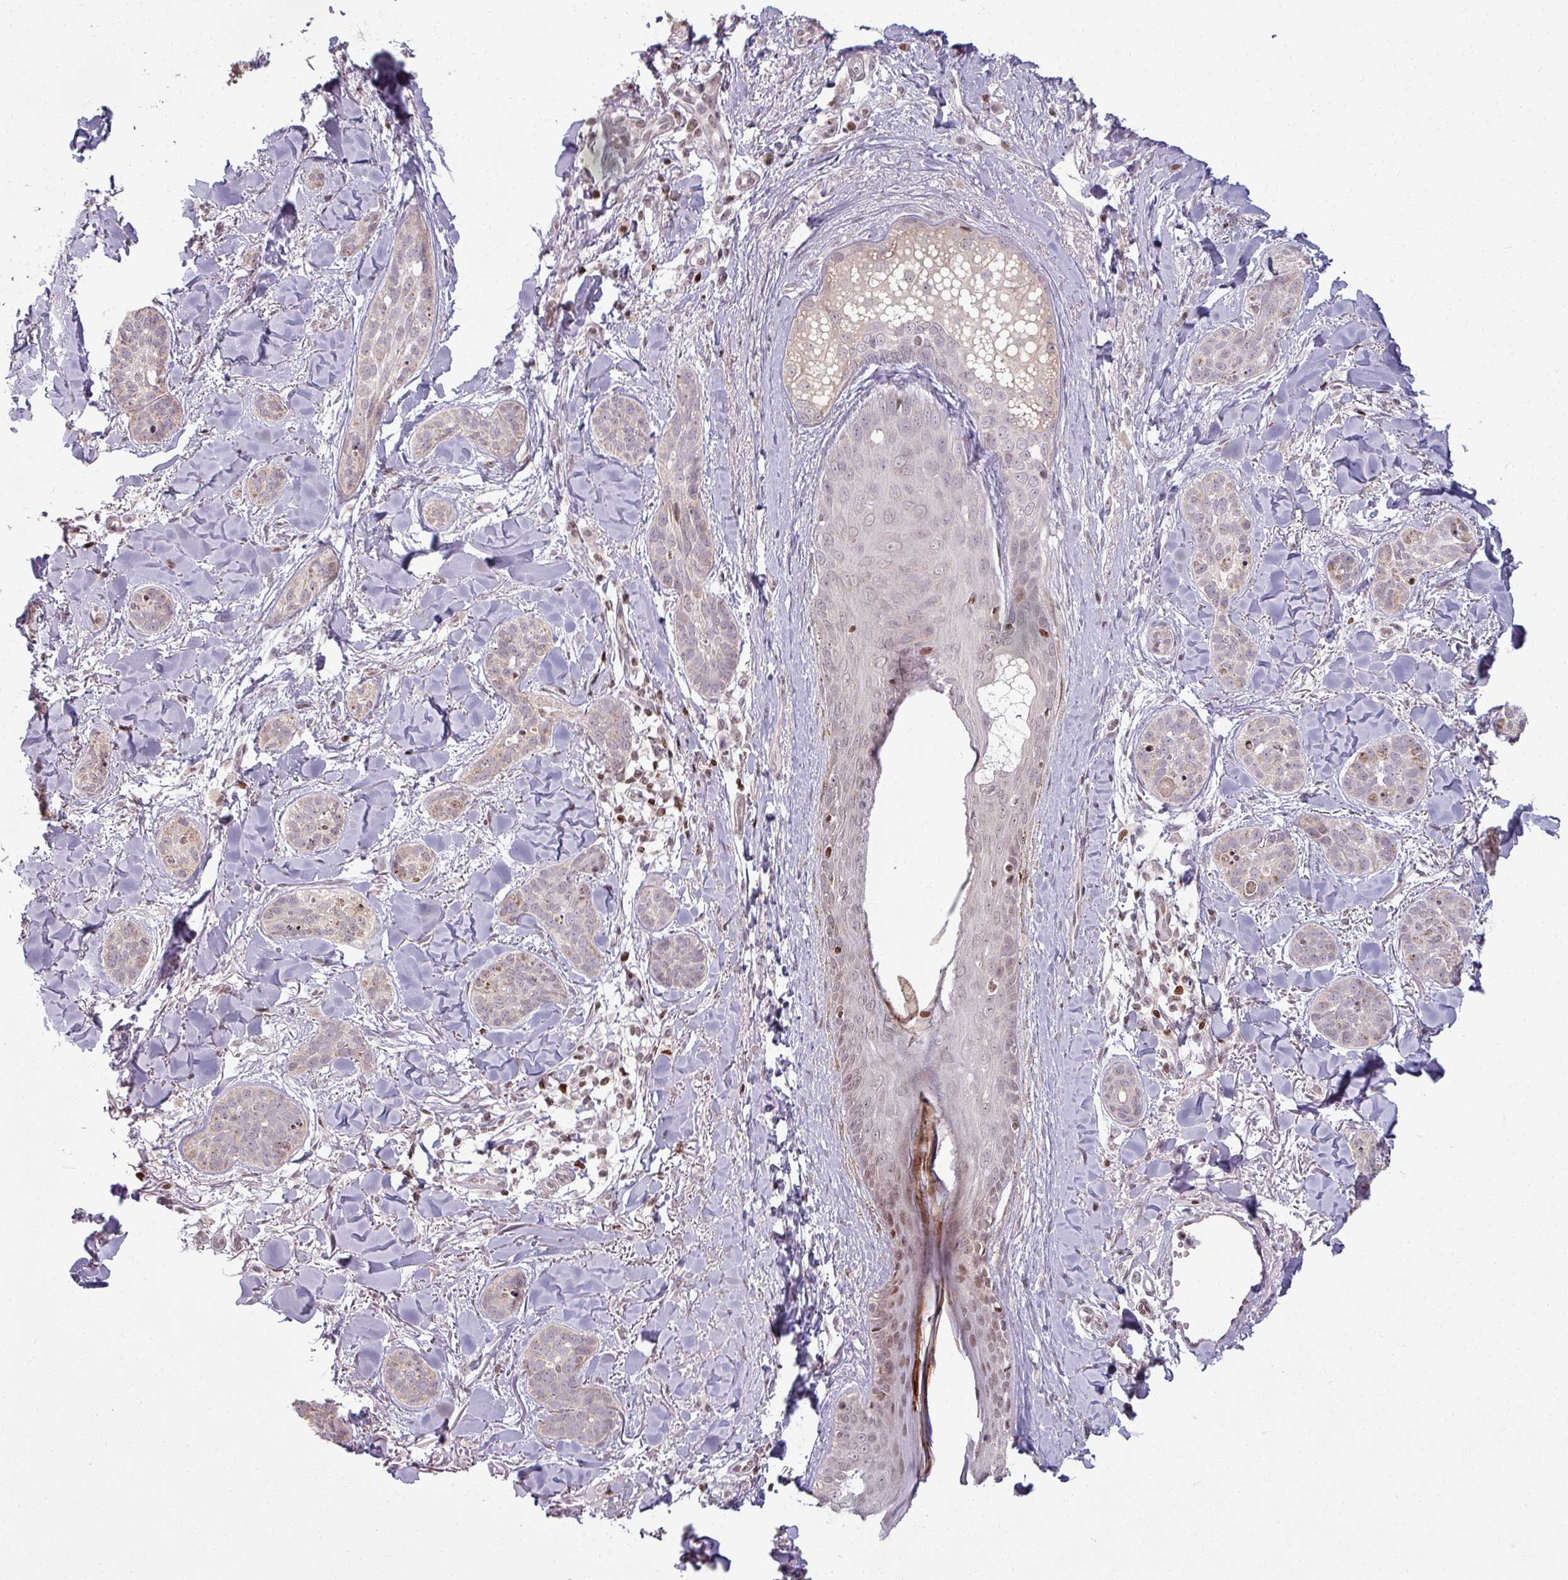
{"staining": {"intensity": "weak", "quantity": "<25%", "location": "cytoplasmic/membranous"}, "tissue": "skin cancer", "cell_type": "Tumor cells", "image_type": "cancer", "snomed": [{"axis": "morphology", "description": "Basal cell carcinoma"}, {"axis": "topography", "description": "Skin"}], "caption": "Image shows no protein staining in tumor cells of skin cancer tissue.", "gene": "NCOR1", "patient": {"sex": "male", "age": 52}}